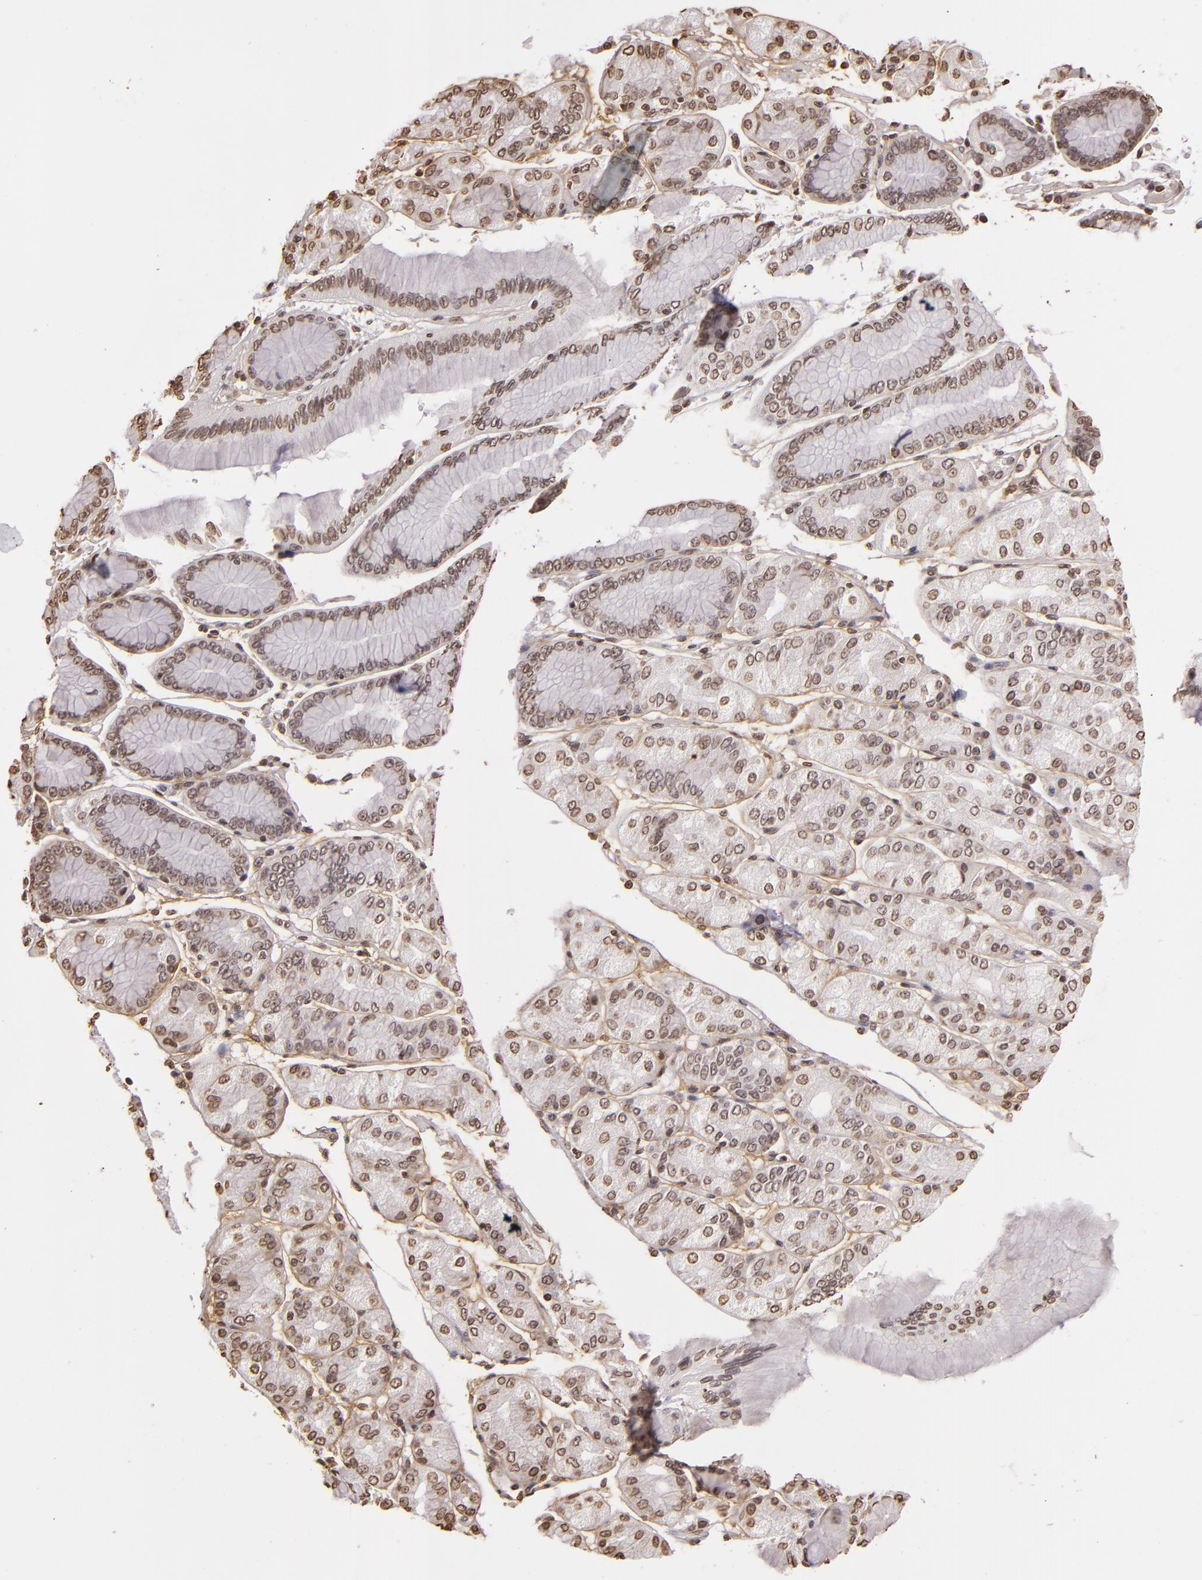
{"staining": {"intensity": "weak", "quantity": "<25%", "location": "nuclear"}, "tissue": "stomach cancer", "cell_type": "Tumor cells", "image_type": "cancer", "snomed": [{"axis": "morphology", "description": "Adenocarcinoma, NOS"}, {"axis": "topography", "description": "Stomach, upper"}], "caption": "Immunohistochemistry (IHC) histopathology image of human stomach cancer (adenocarcinoma) stained for a protein (brown), which displays no expression in tumor cells.", "gene": "THRB", "patient": {"sex": "female", "age": 50}}